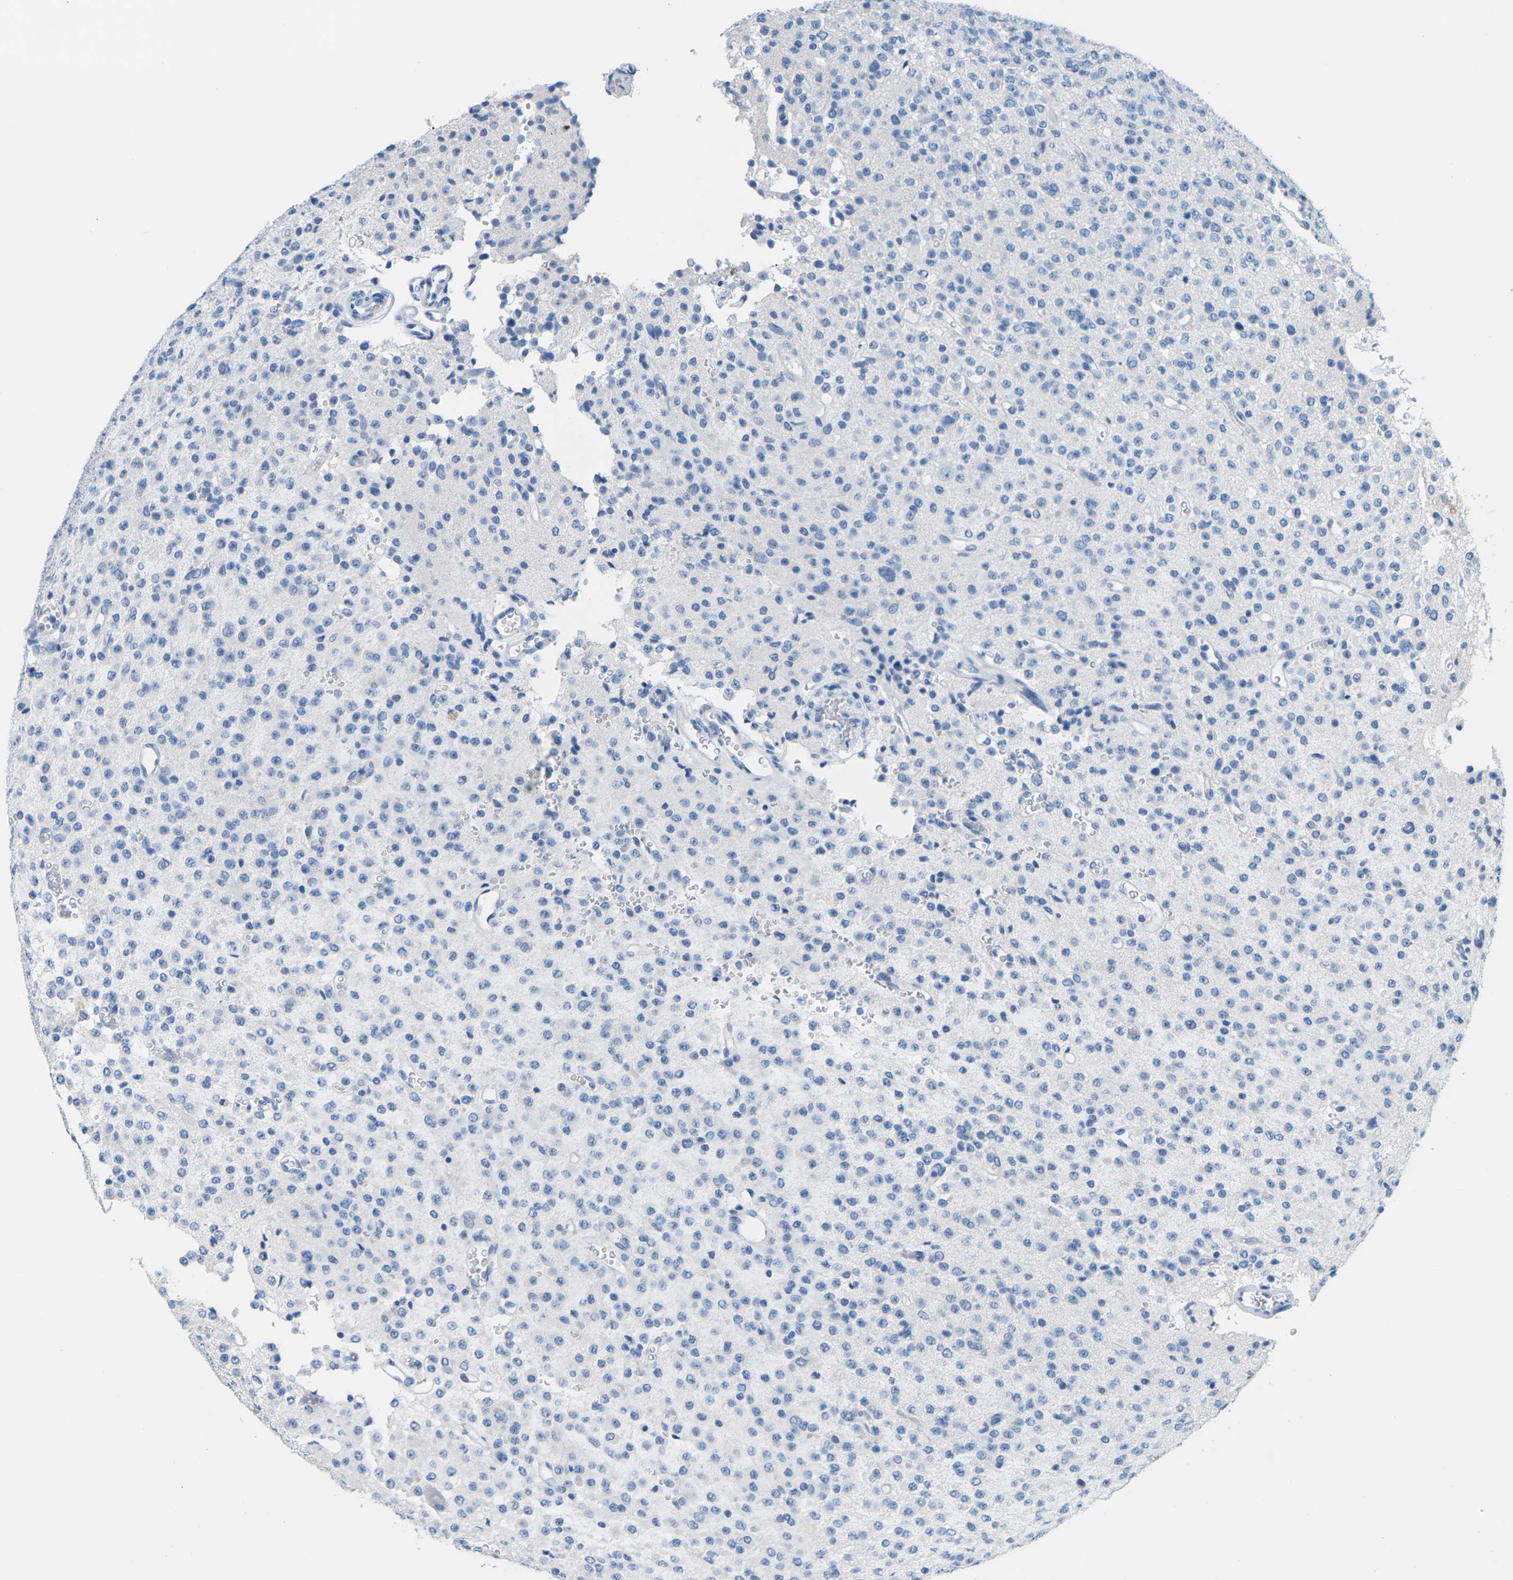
{"staining": {"intensity": "negative", "quantity": "none", "location": "none"}, "tissue": "glioma", "cell_type": "Tumor cells", "image_type": "cancer", "snomed": [{"axis": "morphology", "description": "Glioma, malignant, Low grade"}, {"axis": "topography", "description": "Brain"}], "caption": "Immunohistochemistry (IHC) of human glioma exhibits no staining in tumor cells.", "gene": "SLC12A1", "patient": {"sex": "male", "age": 38}}